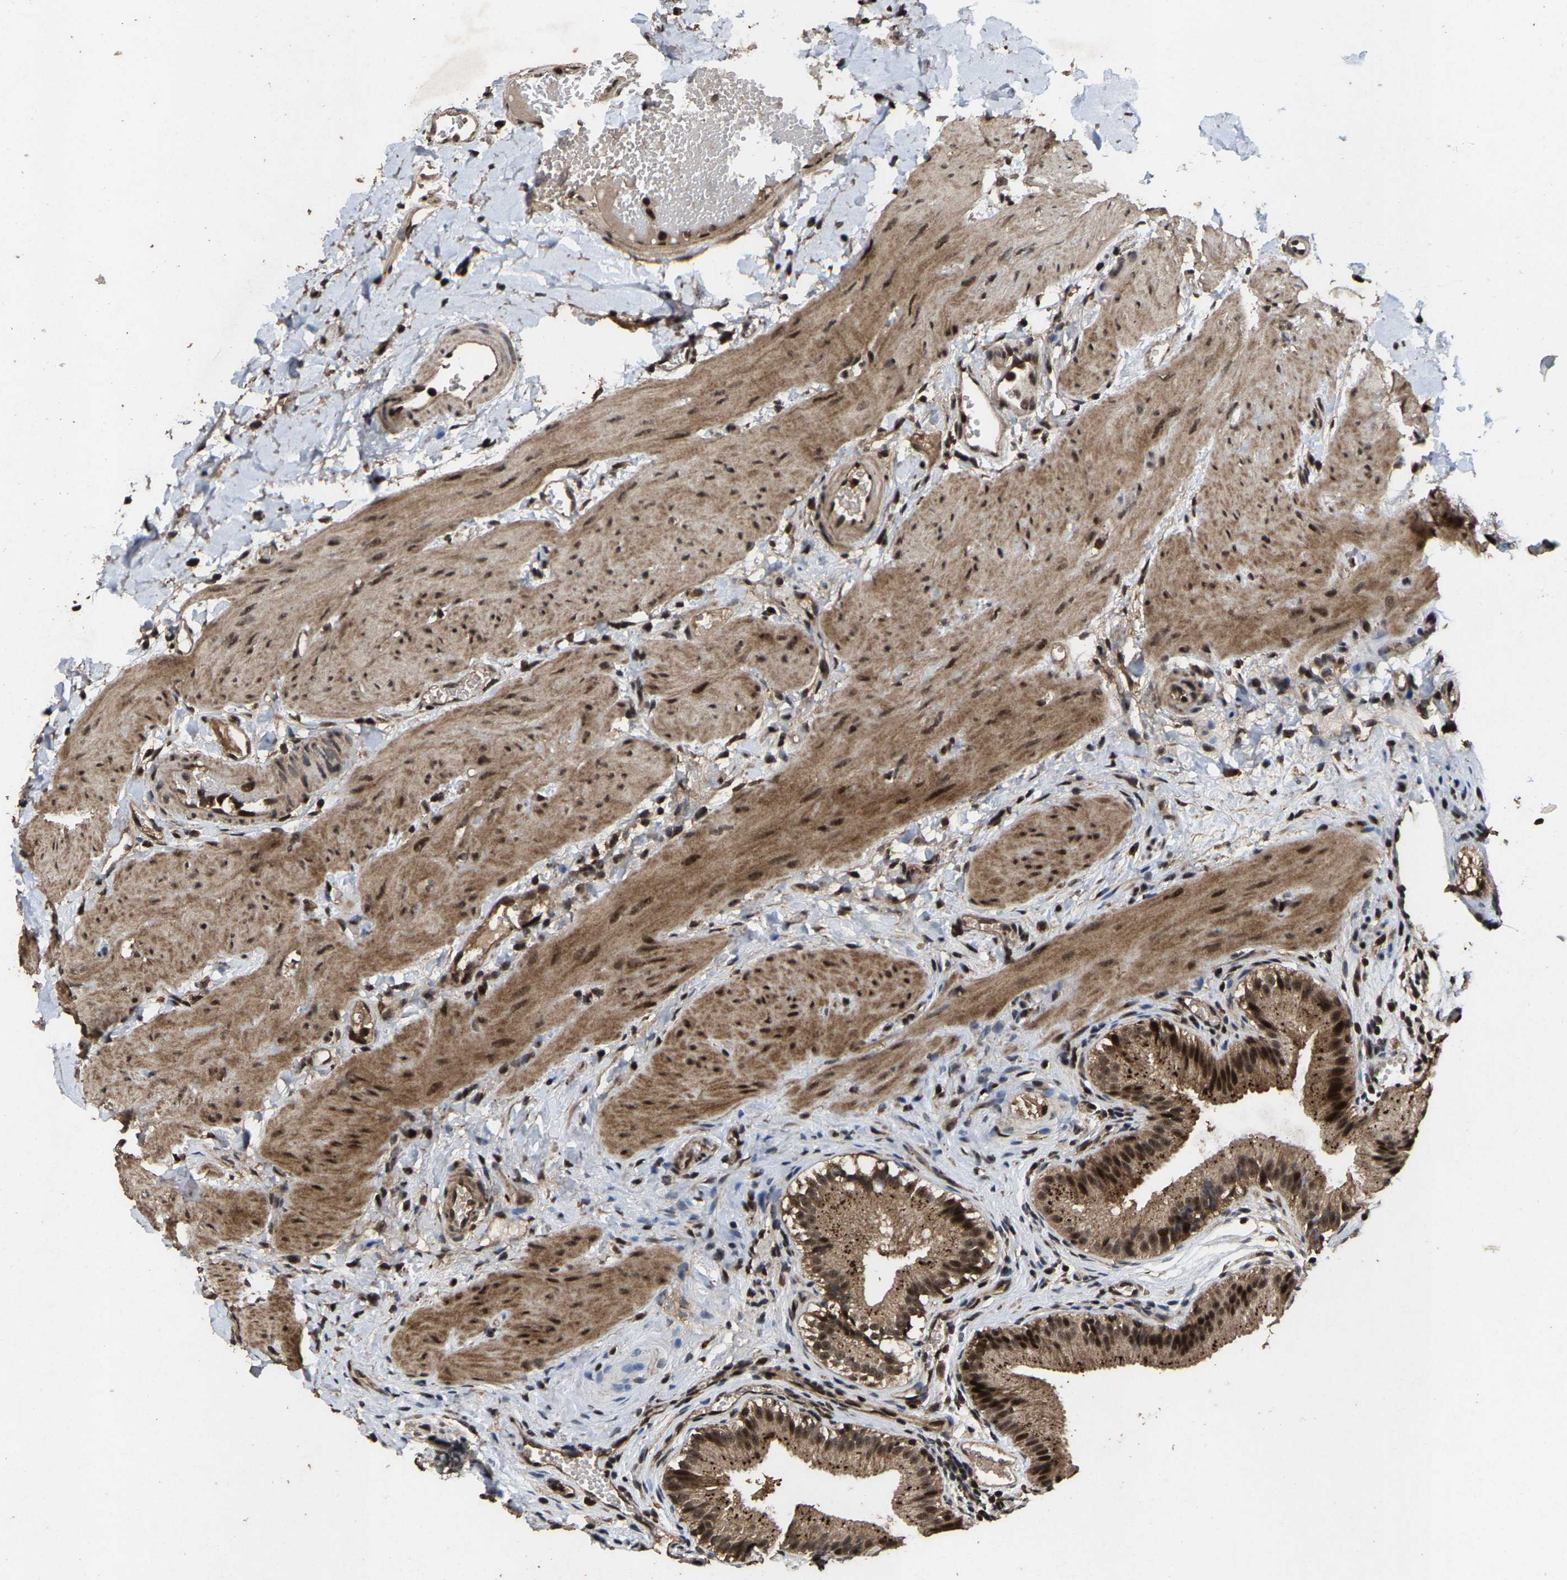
{"staining": {"intensity": "strong", "quantity": ">75%", "location": "cytoplasmic/membranous,nuclear"}, "tissue": "gallbladder", "cell_type": "Glandular cells", "image_type": "normal", "snomed": [{"axis": "morphology", "description": "Normal tissue, NOS"}, {"axis": "topography", "description": "Gallbladder"}], "caption": "Glandular cells show strong cytoplasmic/membranous,nuclear expression in approximately >75% of cells in unremarkable gallbladder.", "gene": "HAUS6", "patient": {"sex": "female", "age": 26}}